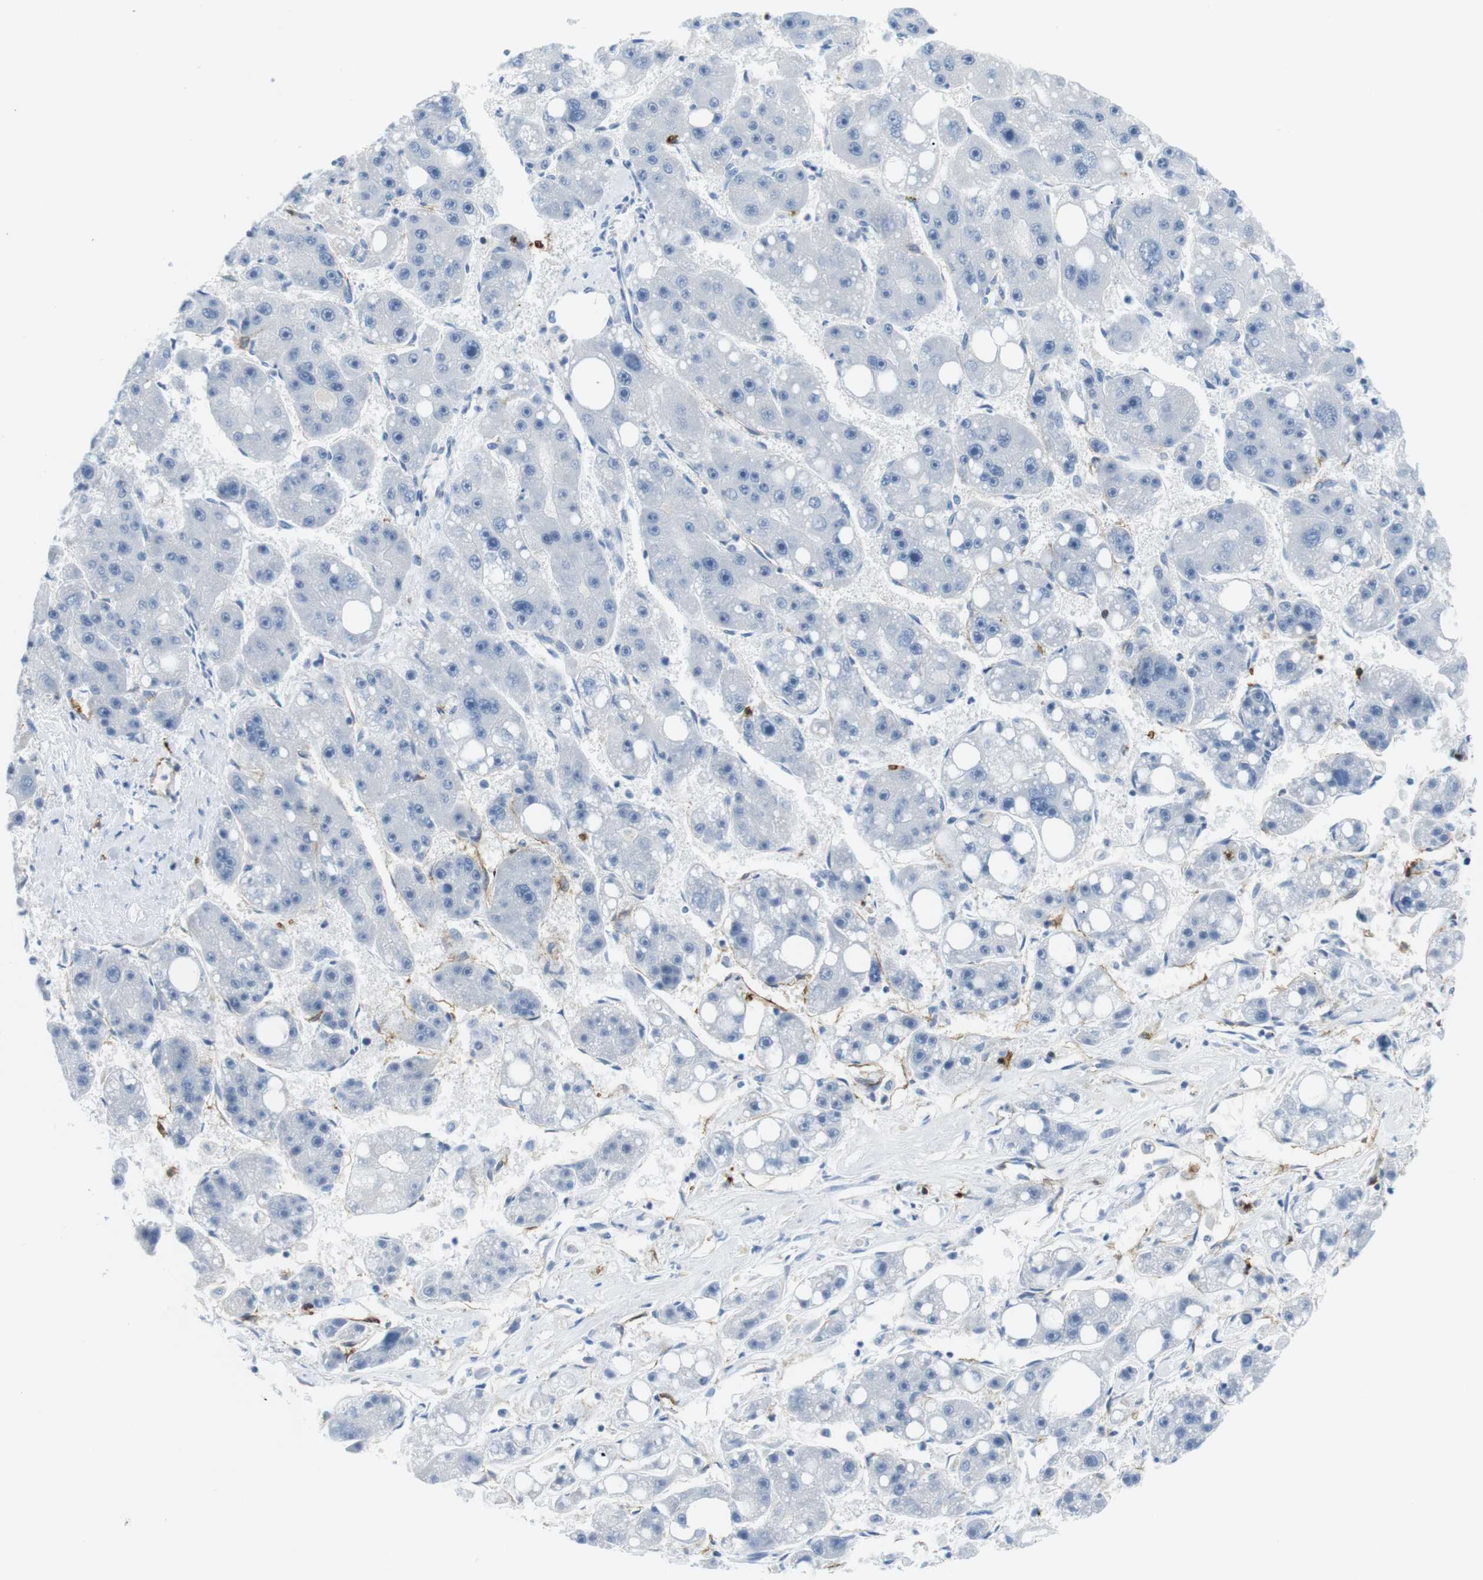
{"staining": {"intensity": "negative", "quantity": "none", "location": "none"}, "tissue": "liver cancer", "cell_type": "Tumor cells", "image_type": "cancer", "snomed": [{"axis": "morphology", "description": "Carcinoma, Hepatocellular, NOS"}, {"axis": "topography", "description": "Liver"}], "caption": "Human liver cancer (hepatocellular carcinoma) stained for a protein using IHC reveals no expression in tumor cells.", "gene": "TNFRSF4", "patient": {"sex": "female", "age": 61}}